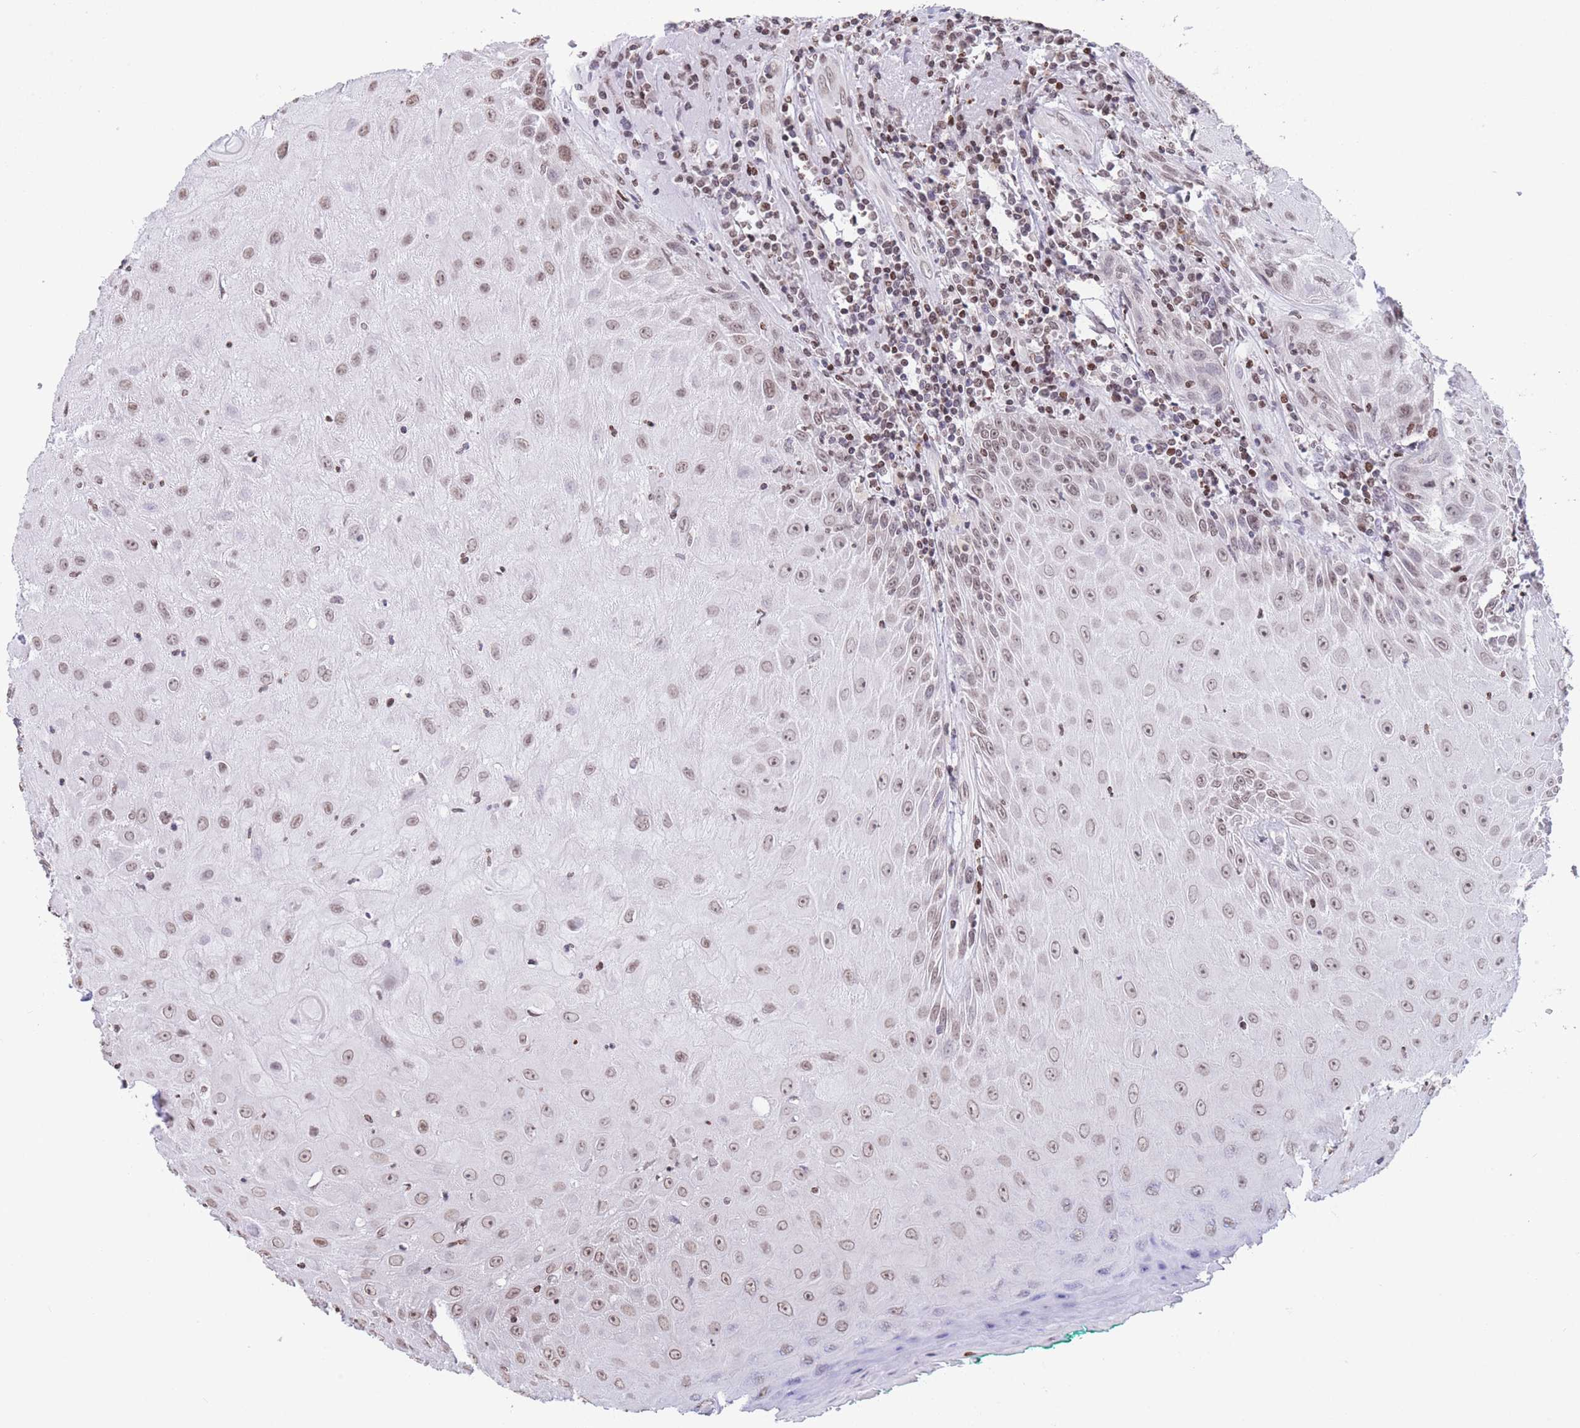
{"staining": {"intensity": "weak", "quantity": ">75%", "location": "nuclear"}, "tissue": "head and neck cancer", "cell_type": "Tumor cells", "image_type": "cancer", "snomed": [{"axis": "morphology", "description": "Normal tissue, NOS"}, {"axis": "morphology", "description": "Squamous cell carcinoma, NOS"}, {"axis": "topography", "description": "Oral tissue"}, {"axis": "topography", "description": "Head-Neck"}], "caption": "Immunohistochemistry of head and neck cancer exhibits low levels of weak nuclear expression in about >75% of tumor cells.", "gene": "H2BC11", "patient": {"sex": "female", "age": 70}}